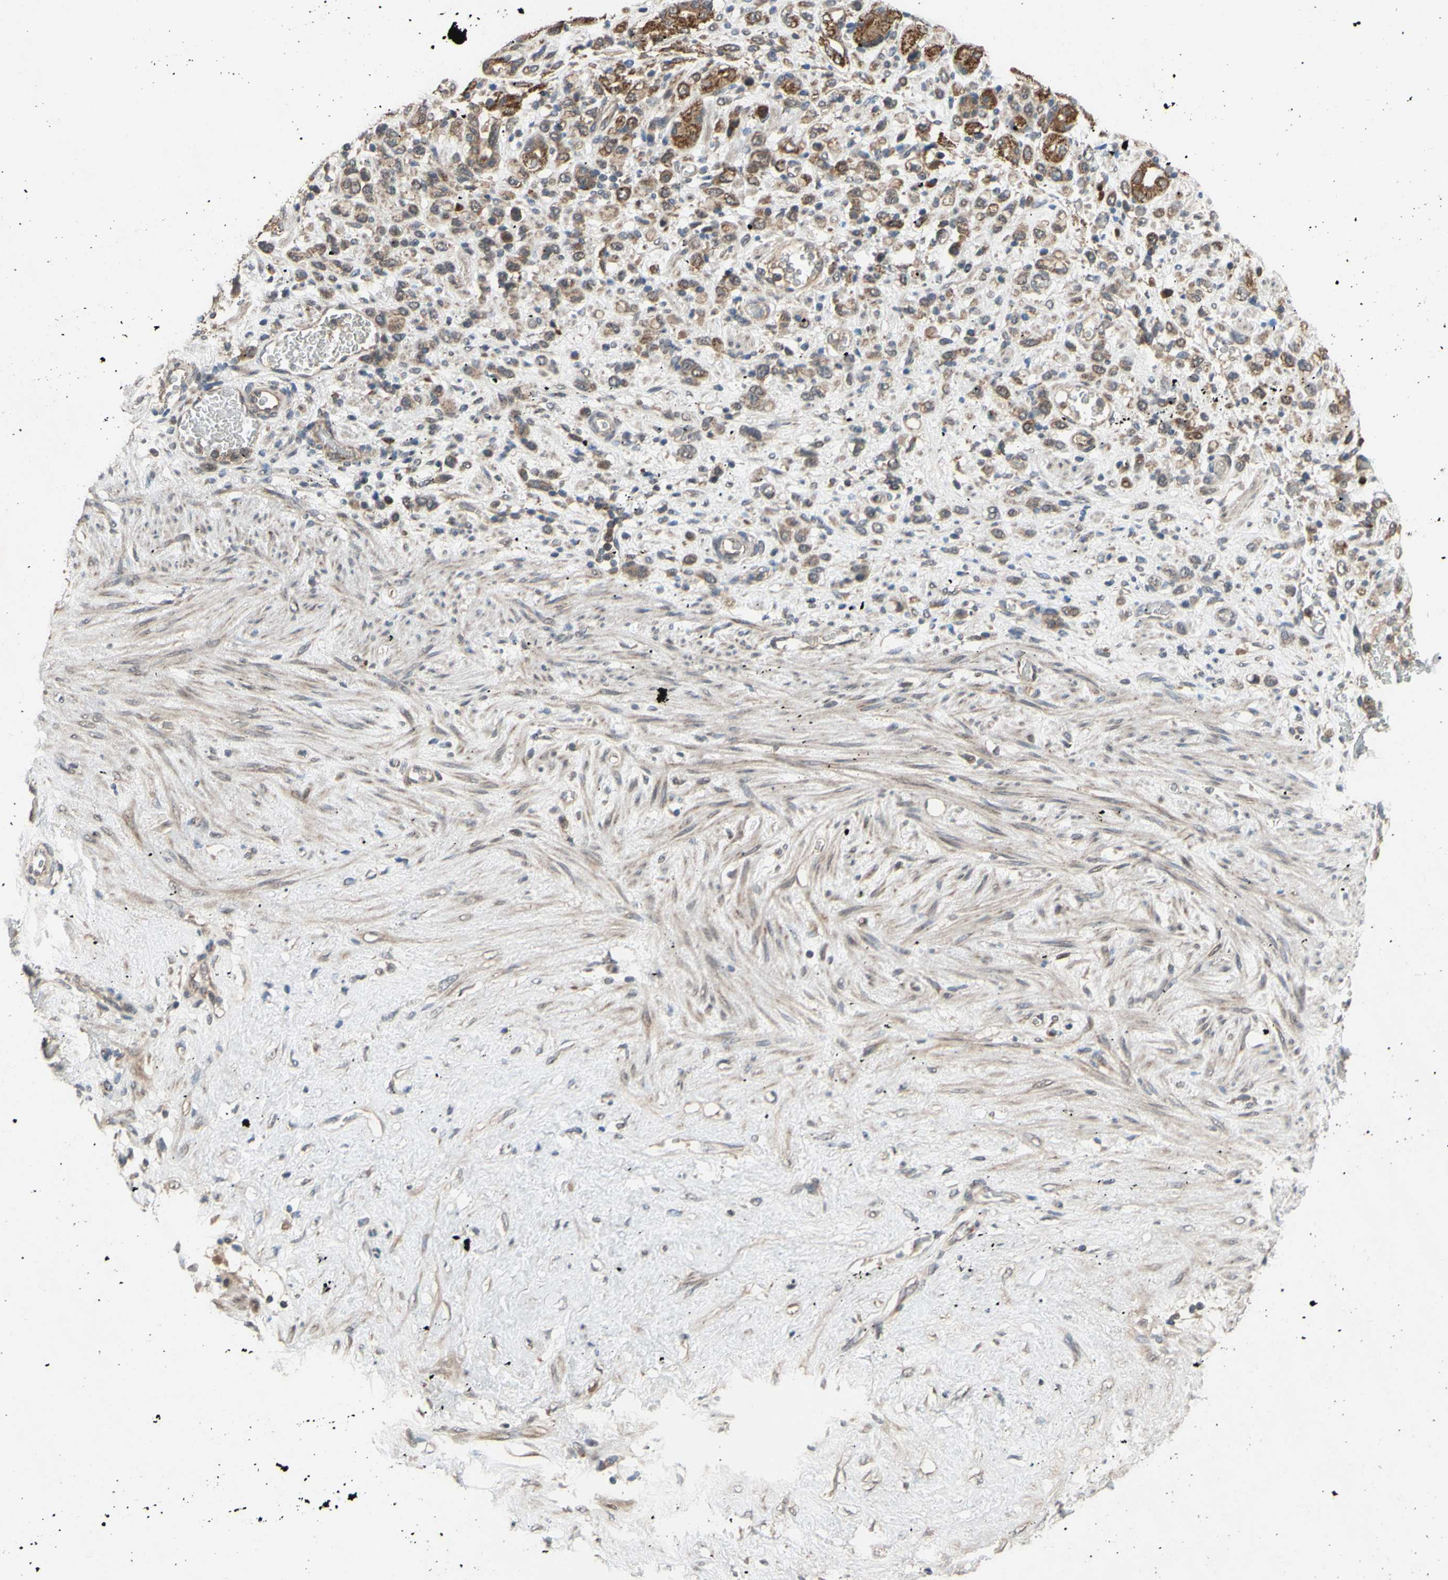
{"staining": {"intensity": "moderate", "quantity": ">75%", "location": "cytoplasmic/membranous"}, "tissue": "stomach cancer", "cell_type": "Tumor cells", "image_type": "cancer", "snomed": [{"axis": "morphology", "description": "Adenocarcinoma, NOS"}, {"axis": "morphology", "description": "Adenocarcinoma, High grade"}, {"axis": "topography", "description": "Stomach, upper"}, {"axis": "topography", "description": "Stomach, lower"}], "caption": "Stomach cancer (adenocarcinoma (high-grade)) stained with a brown dye demonstrates moderate cytoplasmic/membranous positive positivity in about >75% of tumor cells.", "gene": "CD164", "patient": {"sex": "female", "age": 65}}